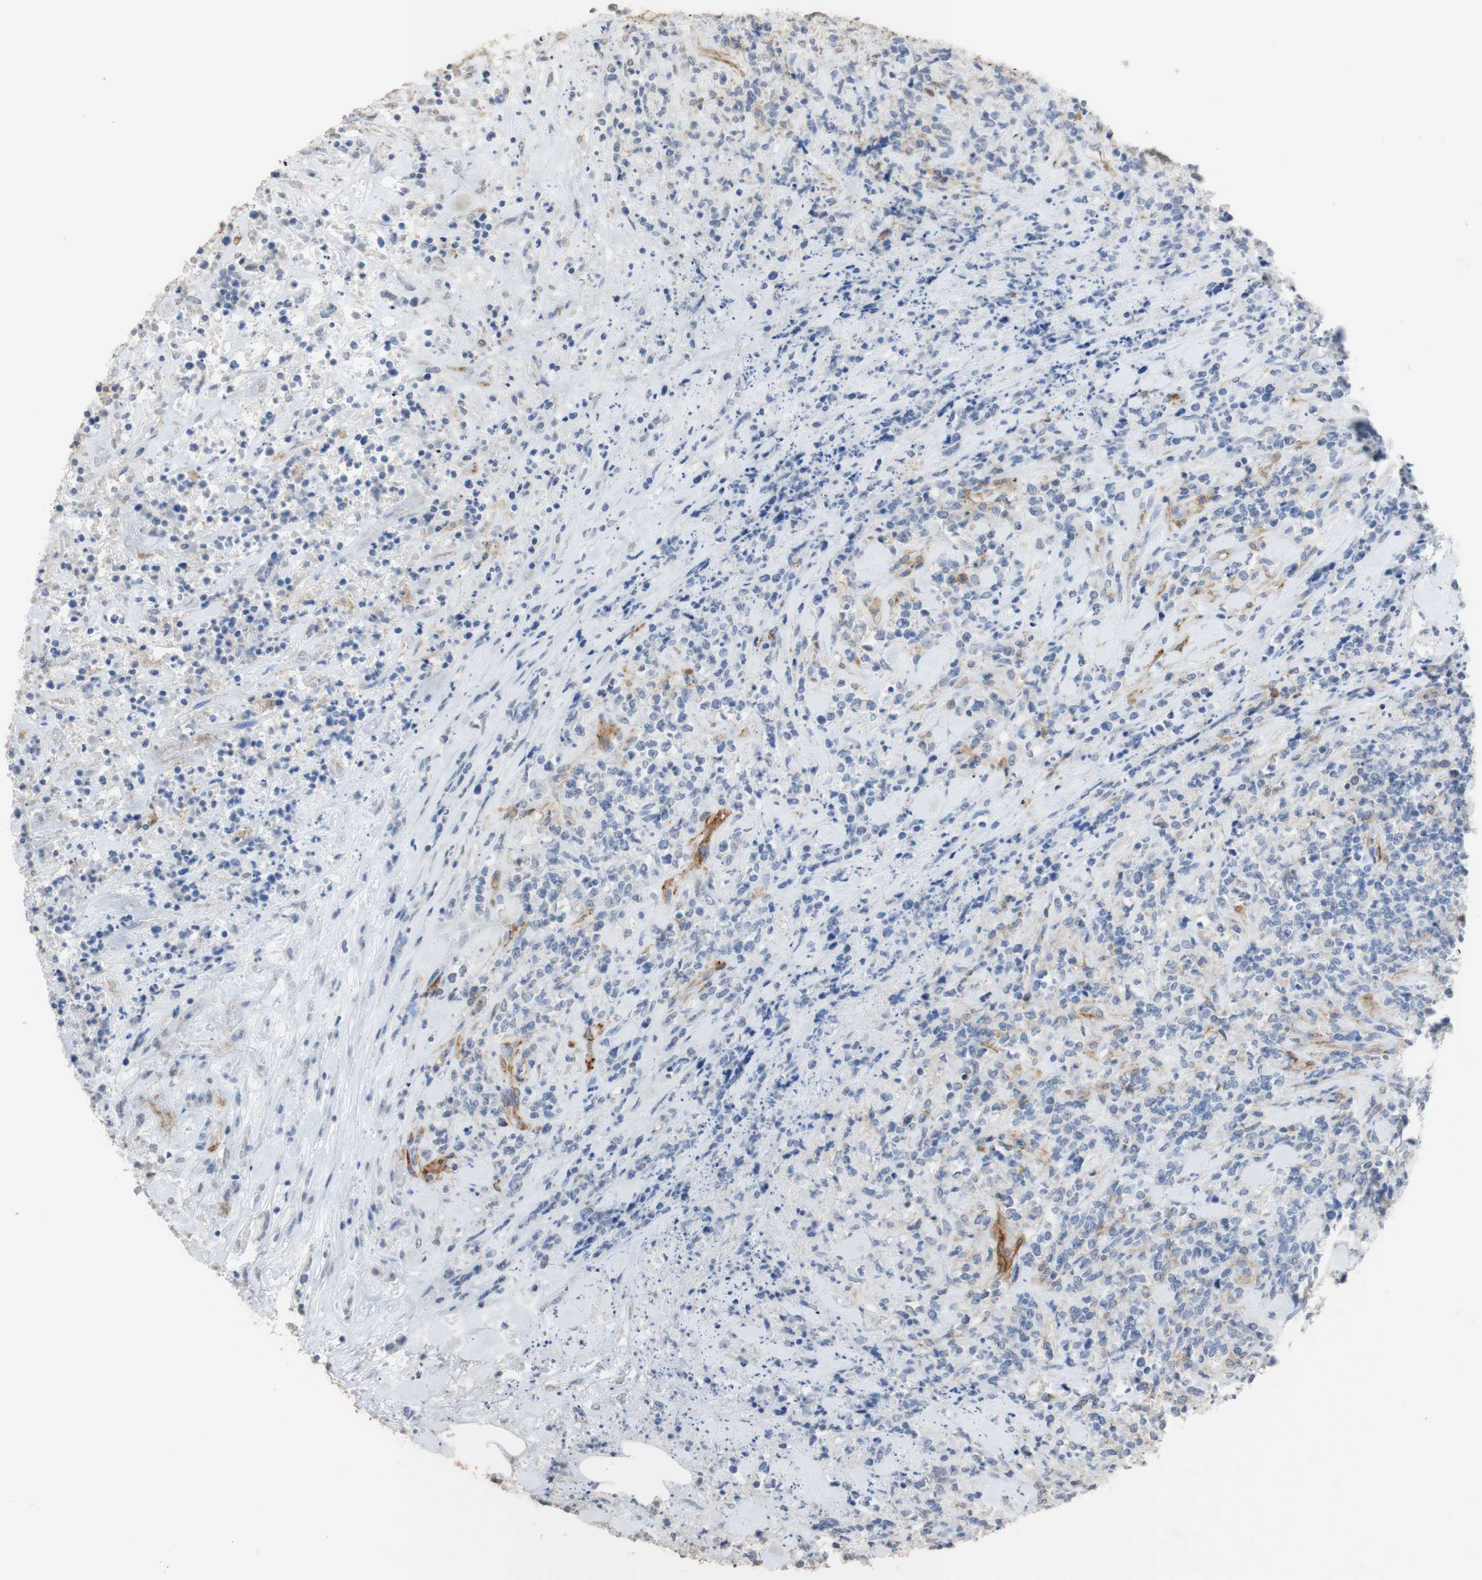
{"staining": {"intensity": "weak", "quantity": "<25%", "location": "cytoplasmic/membranous"}, "tissue": "lymphoma", "cell_type": "Tumor cells", "image_type": "cancer", "snomed": [{"axis": "morphology", "description": "Malignant lymphoma, non-Hodgkin's type, High grade"}, {"axis": "topography", "description": "Soft tissue"}], "caption": "High magnification brightfield microscopy of malignant lymphoma, non-Hodgkin's type (high-grade) stained with DAB (3,3'-diaminobenzidine) (brown) and counterstained with hematoxylin (blue): tumor cells show no significant expression.", "gene": "L1CAM", "patient": {"sex": "male", "age": 18}}